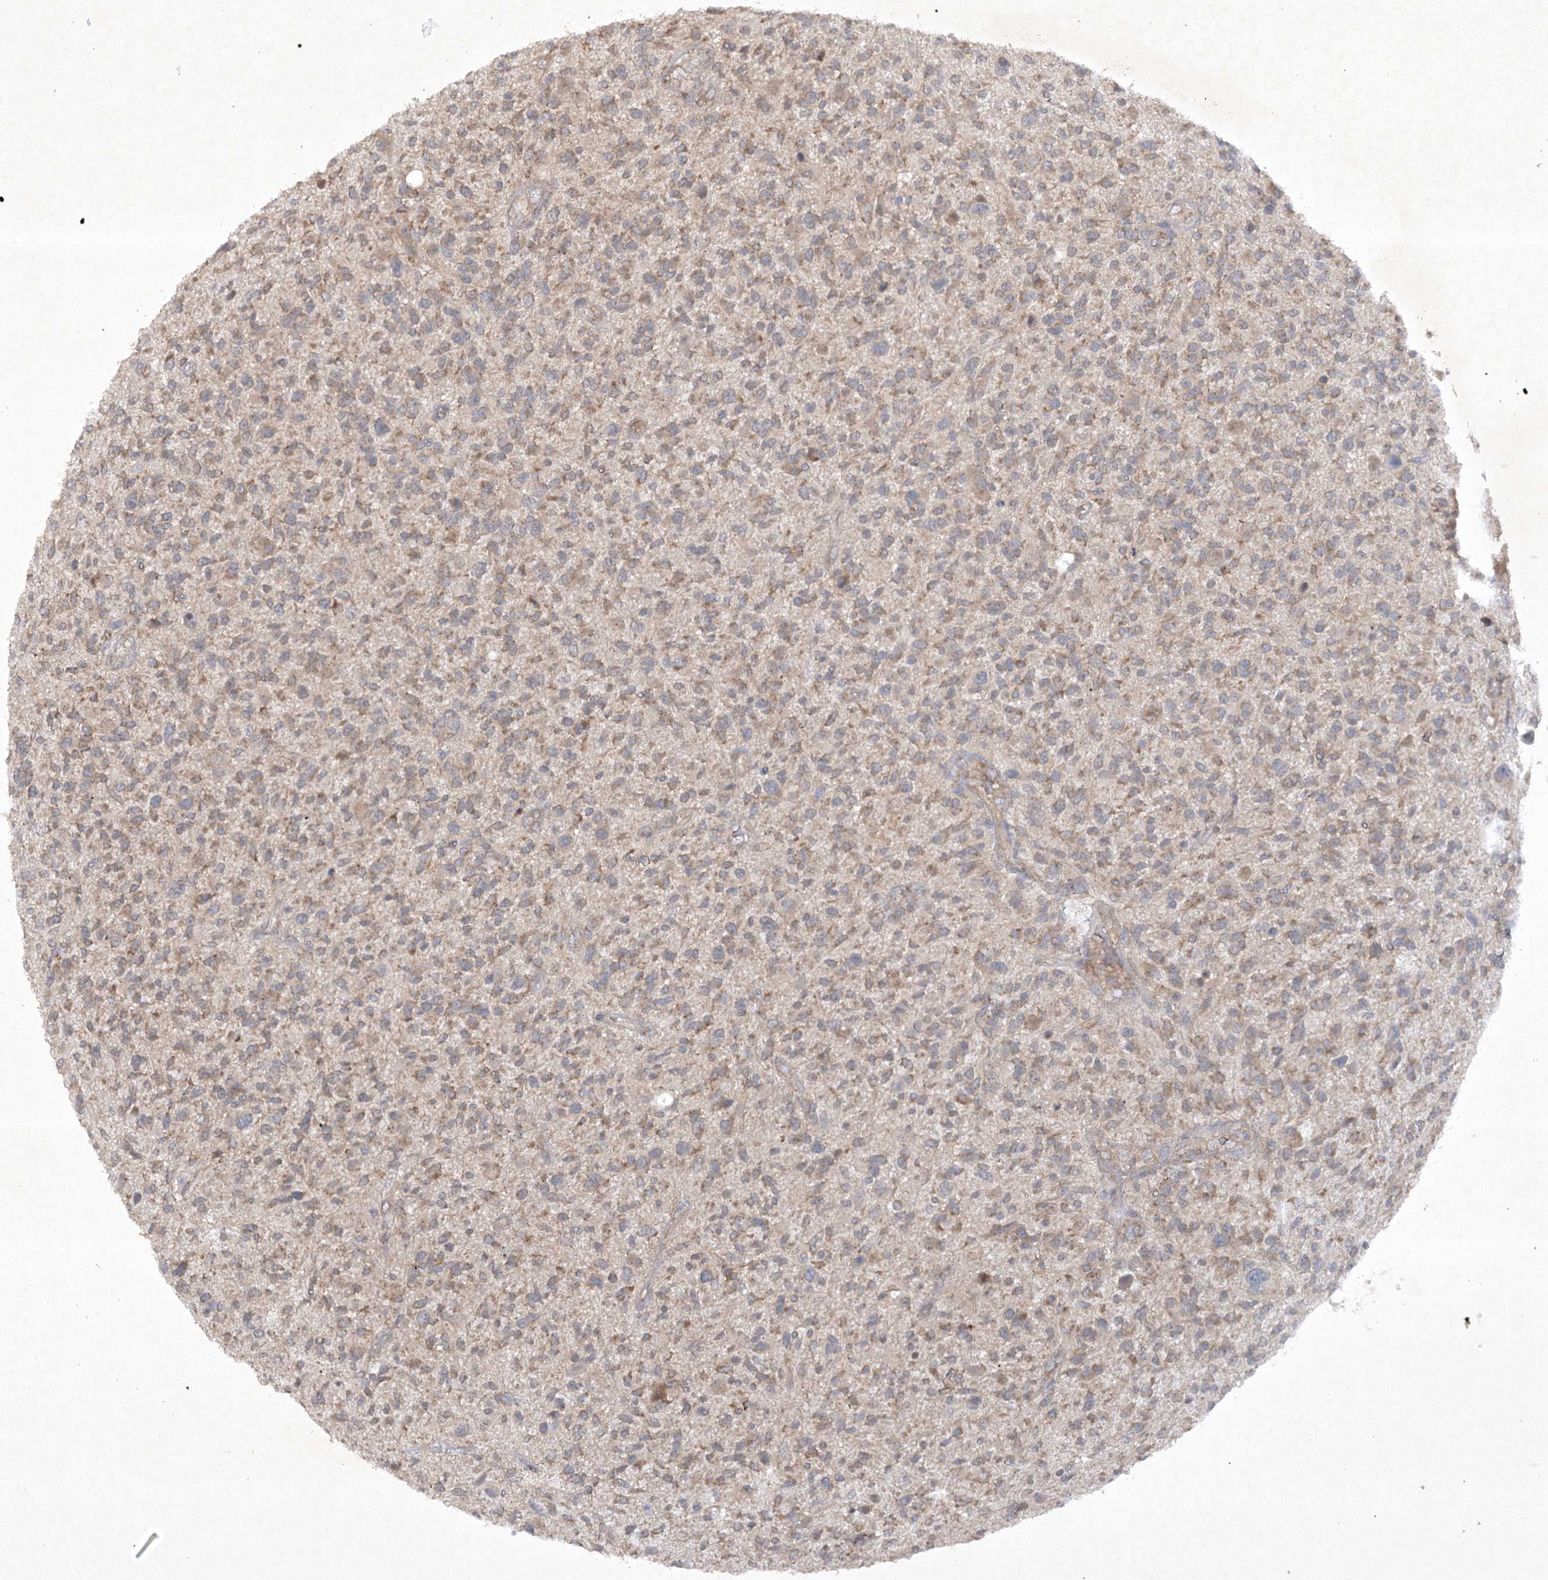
{"staining": {"intensity": "moderate", "quantity": "25%-75%", "location": "cytoplasmic/membranous"}, "tissue": "glioma", "cell_type": "Tumor cells", "image_type": "cancer", "snomed": [{"axis": "morphology", "description": "Glioma, malignant, High grade"}, {"axis": "topography", "description": "Brain"}], "caption": "An IHC histopathology image of tumor tissue is shown. Protein staining in brown highlights moderate cytoplasmic/membranous positivity in high-grade glioma (malignant) within tumor cells. (brown staining indicates protein expression, while blue staining denotes nuclei).", "gene": "TRAF3IP1", "patient": {"sex": "male", "age": 47}}